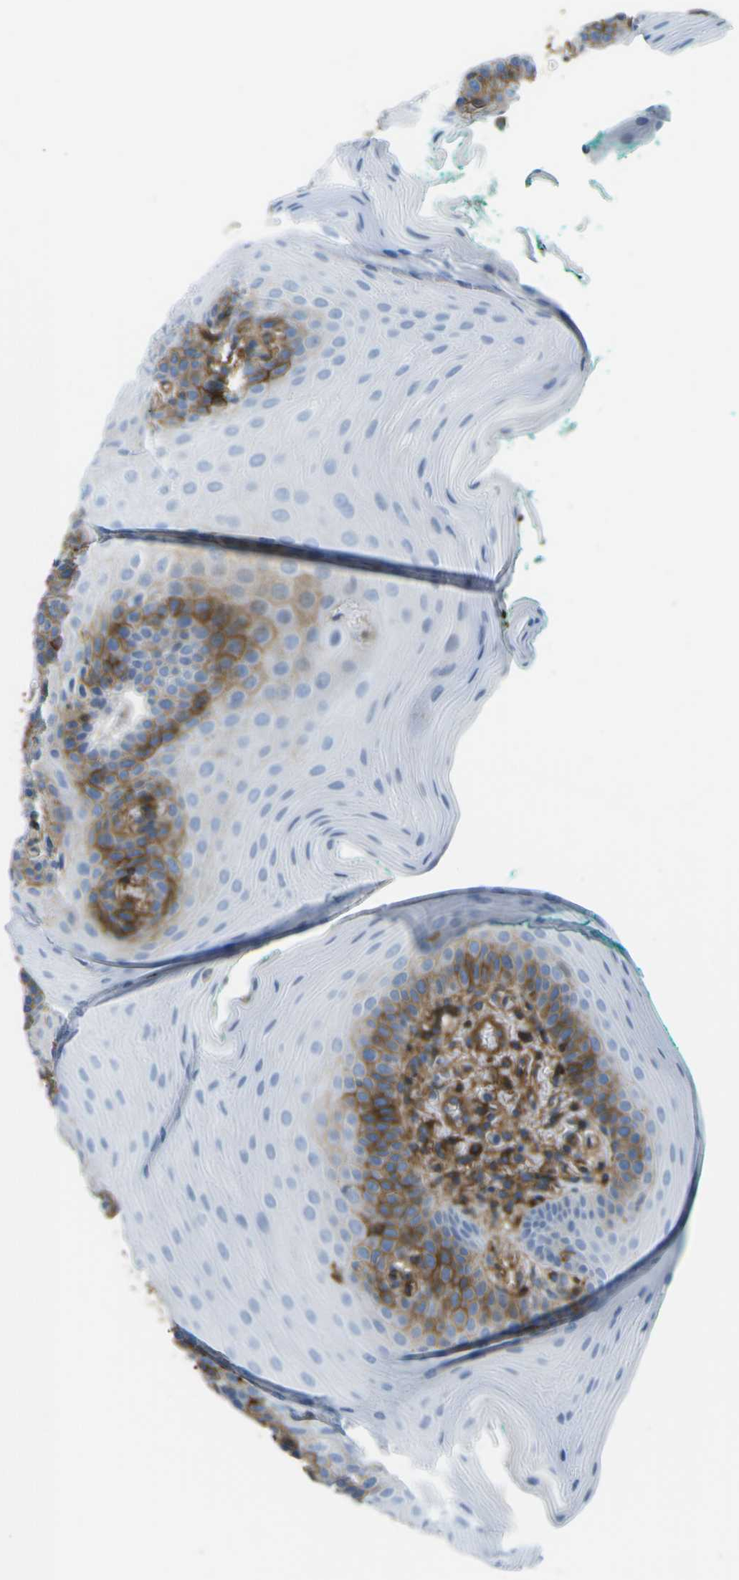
{"staining": {"intensity": "moderate", "quantity": "<25%", "location": "cytoplasmic/membranous"}, "tissue": "oral mucosa", "cell_type": "Squamous epithelial cells", "image_type": "normal", "snomed": [{"axis": "morphology", "description": "Normal tissue, NOS"}, {"axis": "topography", "description": "Oral tissue"}], "caption": "Moderate cytoplasmic/membranous protein positivity is appreciated in approximately <25% of squamous epithelial cells in oral mucosa.", "gene": "HLA", "patient": {"sex": "male", "age": 58}}